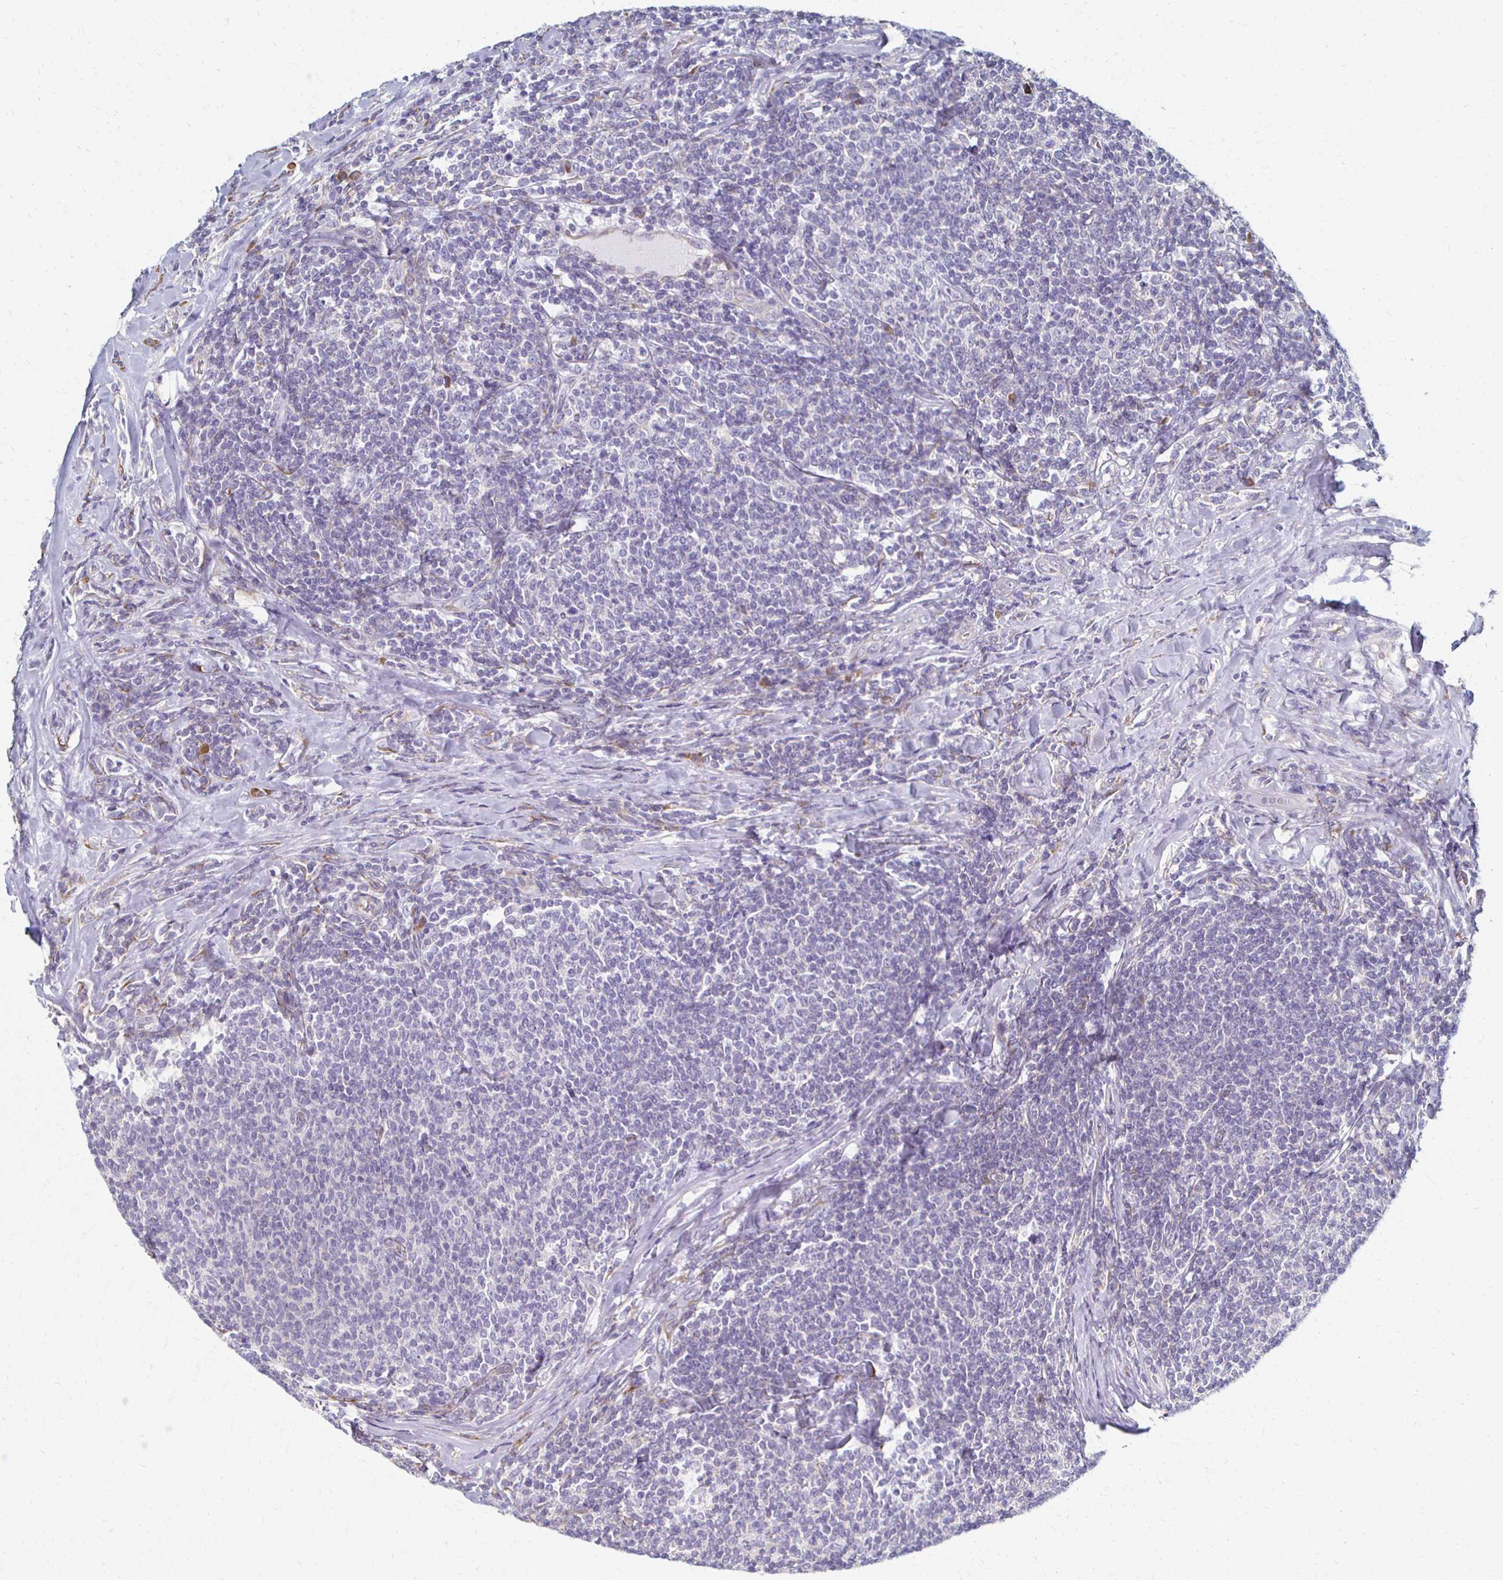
{"staining": {"intensity": "negative", "quantity": "none", "location": "none"}, "tissue": "lymphoma", "cell_type": "Tumor cells", "image_type": "cancer", "snomed": [{"axis": "morphology", "description": "Malignant lymphoma, non-Hodgkin's type, Low grade"}, {"axis": "topography", "description": "Lymph node"}], "caption": "DAB immunohistochemical staining of human low-grade malignant lymphoma, non-Hodgkin's type exhibits no significant staining in tumor cells.", "gene": "ATP1A3", "patient": {"sex": "male", "age": 52}}